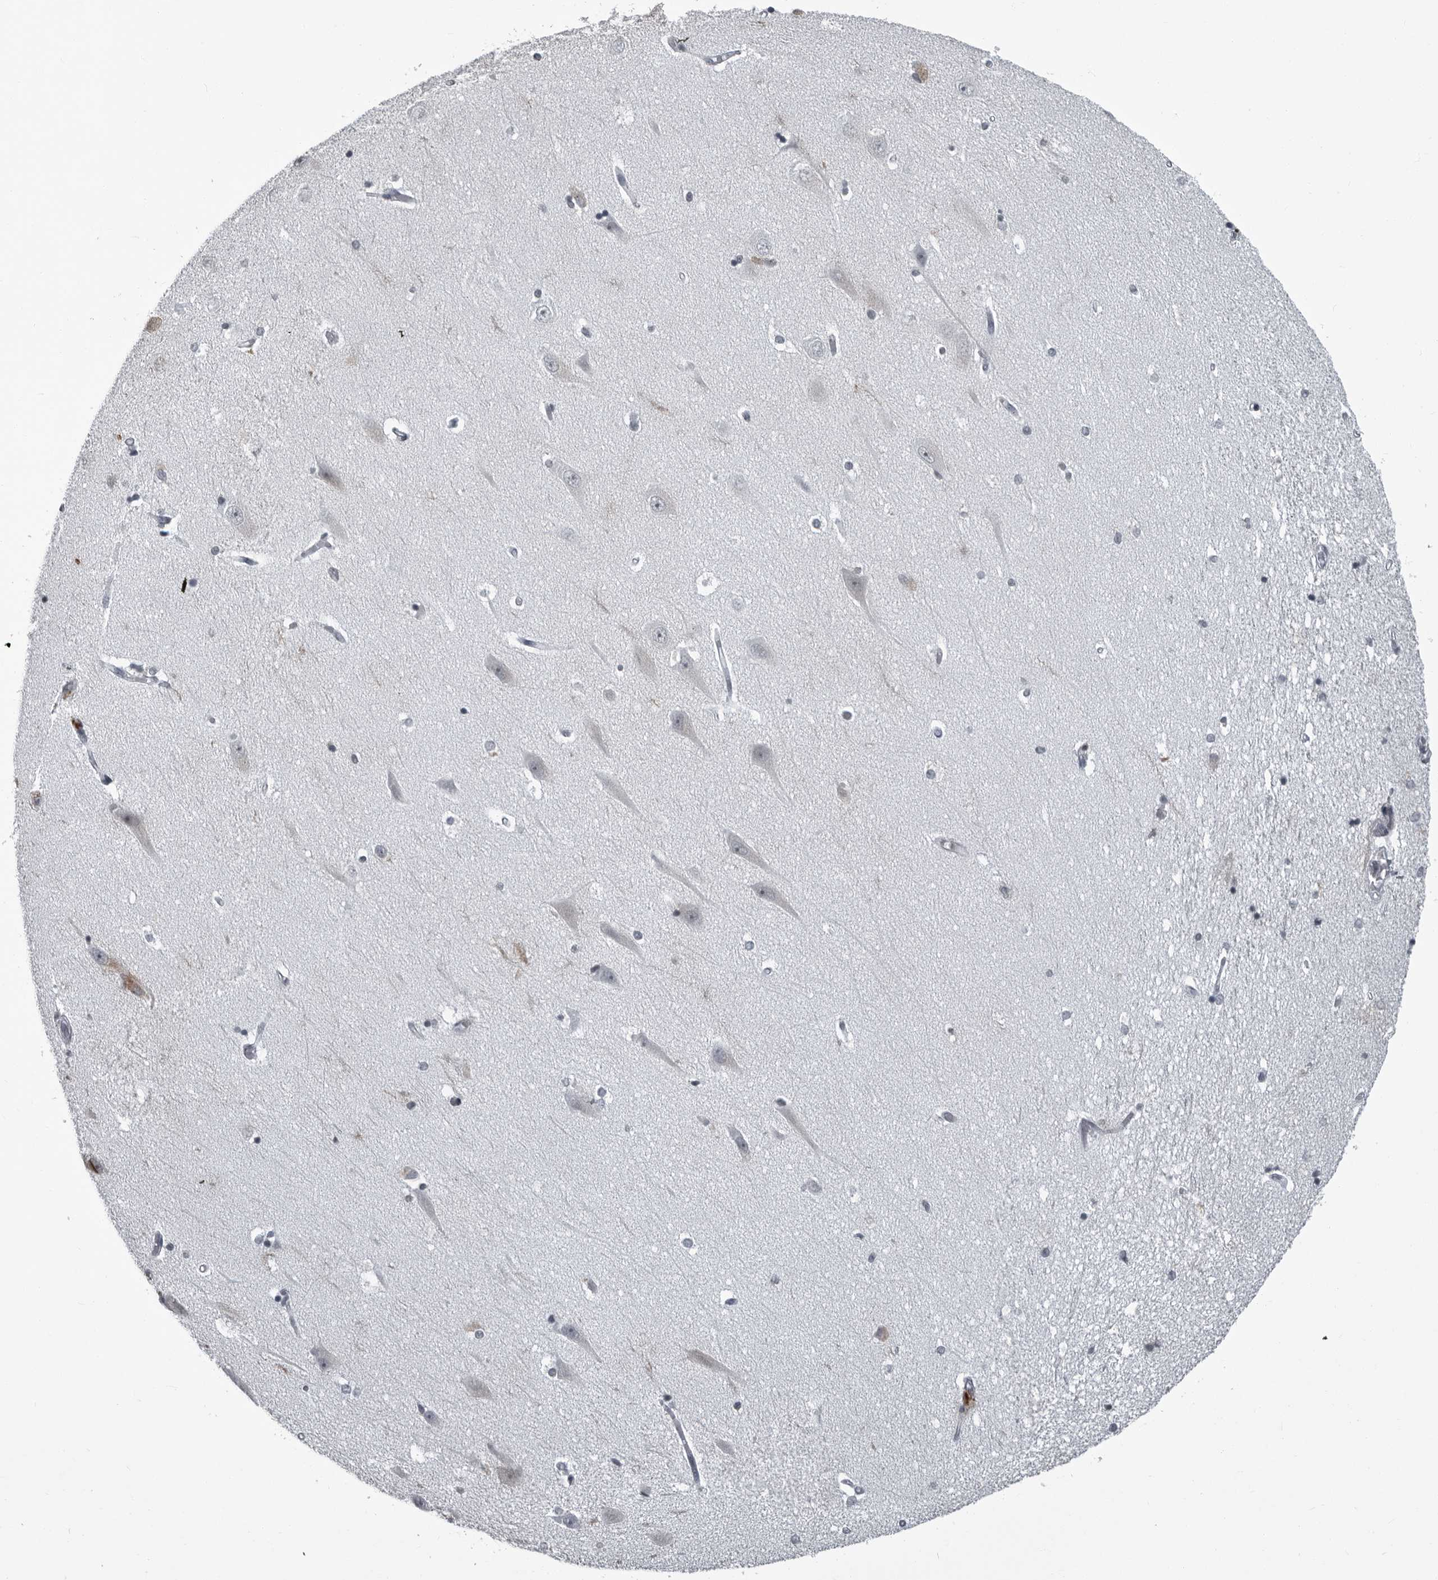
{"staining": {"intensity": "negative", "quantity": "none", "location": "none"}, "tissue": "hippocampus", "cell_type": "Glial cells", "image_type": "normal", "snomed": [{"axis": "morphology", "description": "Normal tissue, NOS"}, {"axis": "topography", "description": "Hippocampus"}], "caption": "Immunohistochemical staining of benign human hippocampus exhibits no significant staining in glial cells. Brightfield microscopy of immunohistochemistry (IHC) stained with DAB (brown) and hematoxylin (blue), captured at high magnification.", "gene": "RTCA", "patient": {"sex": "male", "age": 45}}